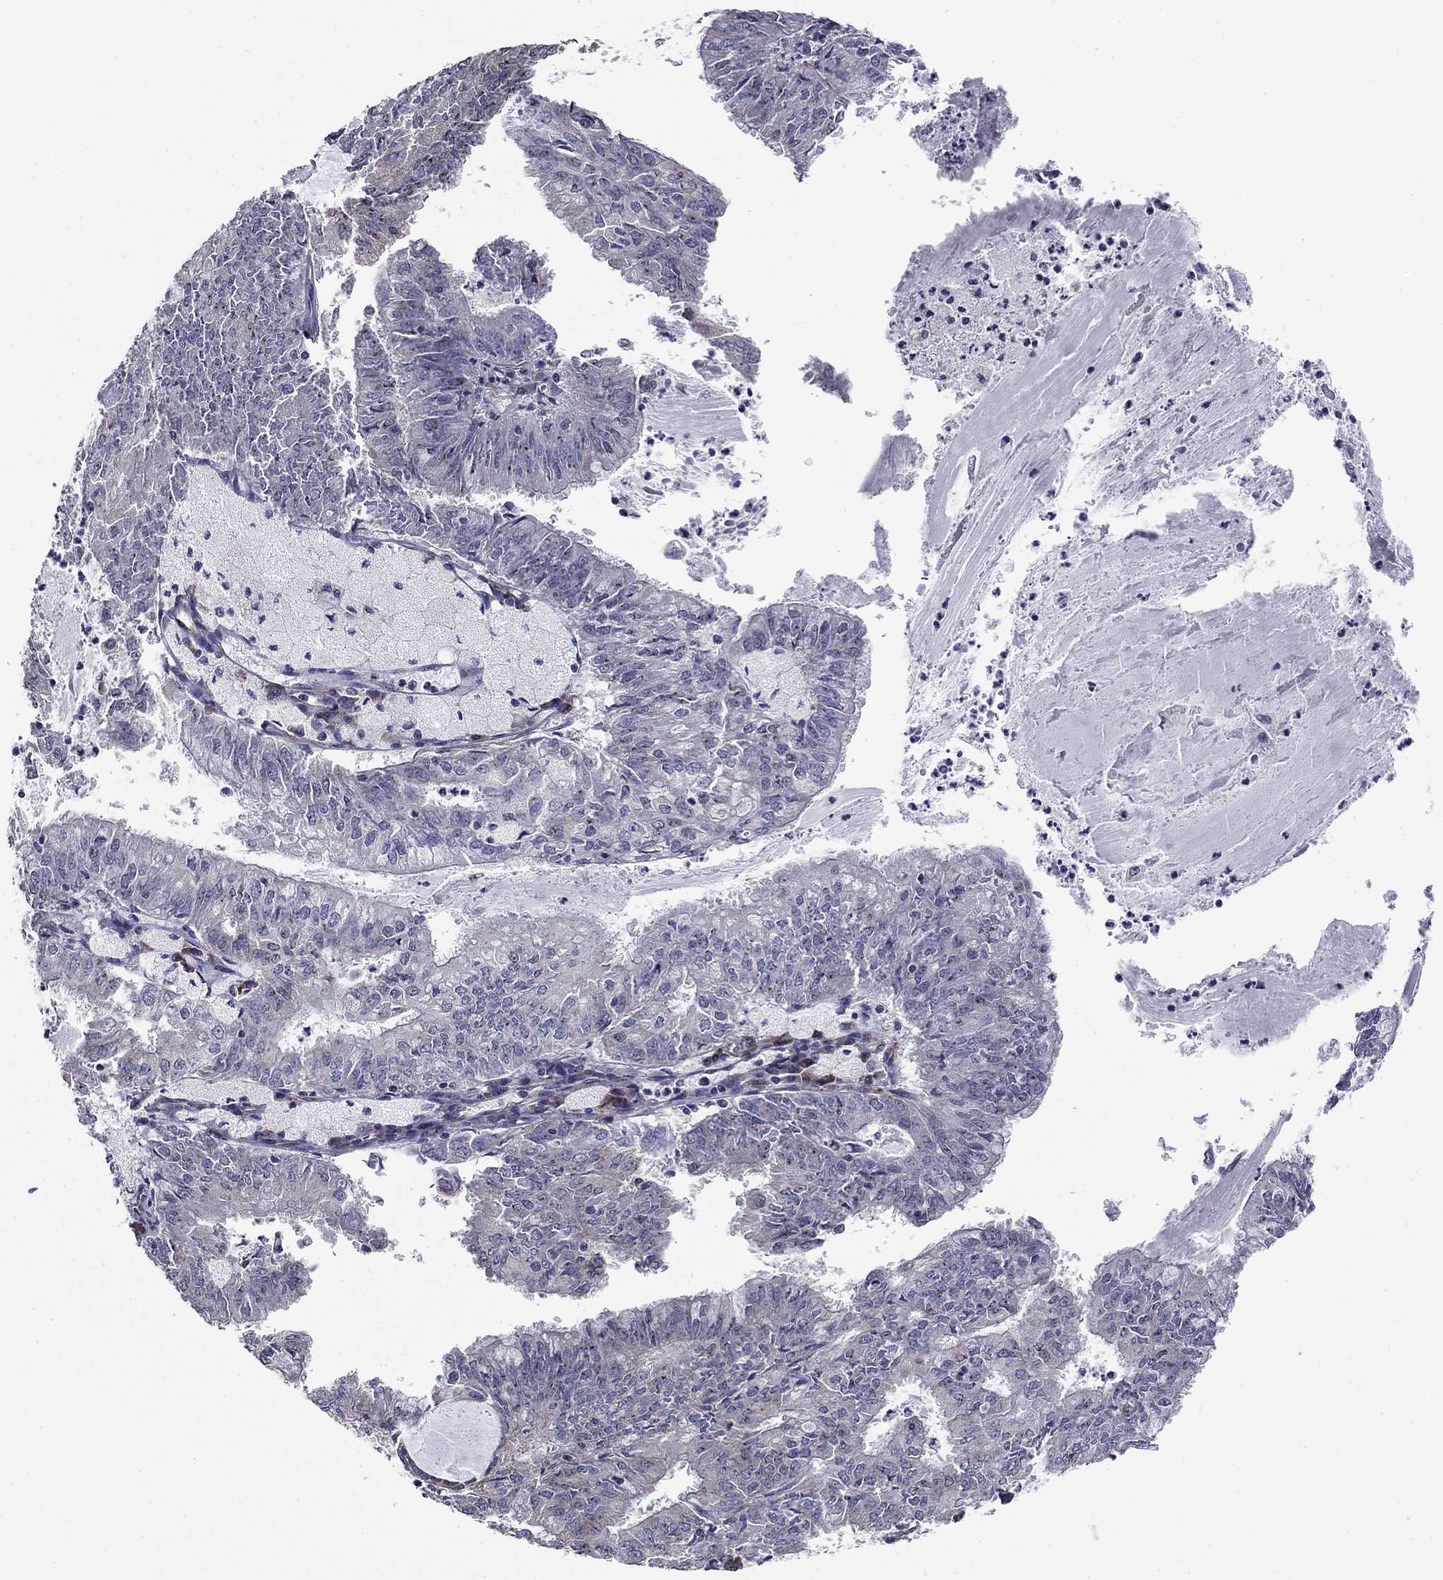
{"staining": {"intensity": "negative", "quantity": "none", "location": "none"}, "tissue": "endometrial cancer", "cell_type": "Tumor cells", "image_type": "cancer", "snomed": [{"axis": "morphology", "description": "Adenocarcinoma, NOS"}, {"axis": "topography", "description": "Endometrium"}], "caption": "Photomicrograph shows no significant protein positivity in tumor cells of endometrial adenocarcinoma. (Immunohistochemistry, brightfield microscopy, high magnification).", "gene": "NKIRAS1", "patient": {"sex": "female", "age": 57}}